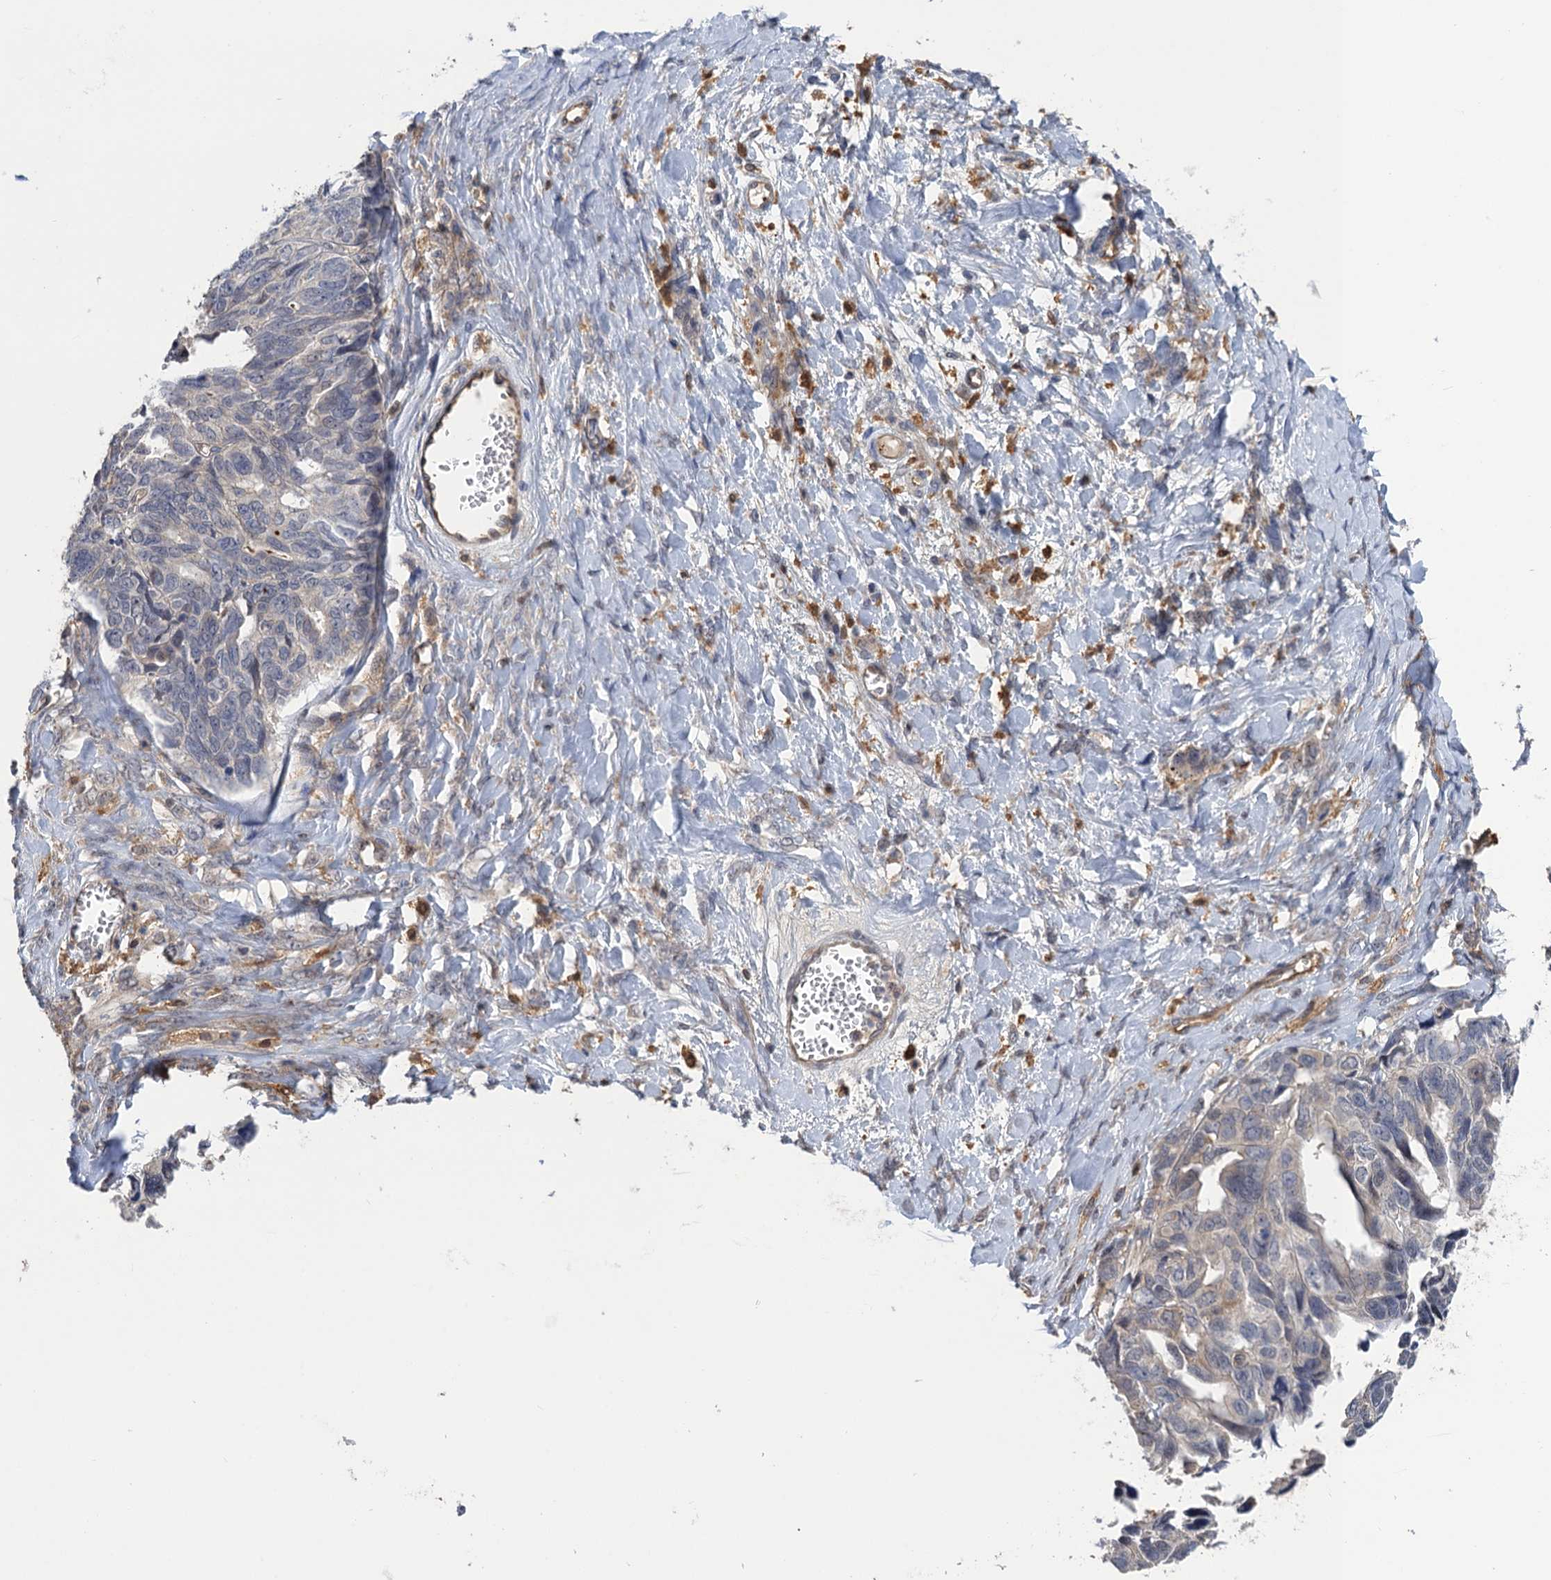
{"staining": {"intensity": "weak", "quantity": "<25%", "location": "cytoplasmic/membranous"}, "tissue": "ovarian cancer", "cell_type": "Tumor cells", "image_type": "cancer", "snomed": [{"axis": "morphology", "description": "Cystadenocarcinoma, serous, NOS"}, {"axis": "topography", "description": "Ovary"}], "caption": "Immunohistochemistry histopathology image of neoplastic tissue: human ovarian serous cystadenocarcinoma stained with DAB (3,3'-diaminobenzidine) demonstrates no significant protein expression in tumor cells.", "gene": "NEK8", "patient": {"sex": "female", "age": 79}}